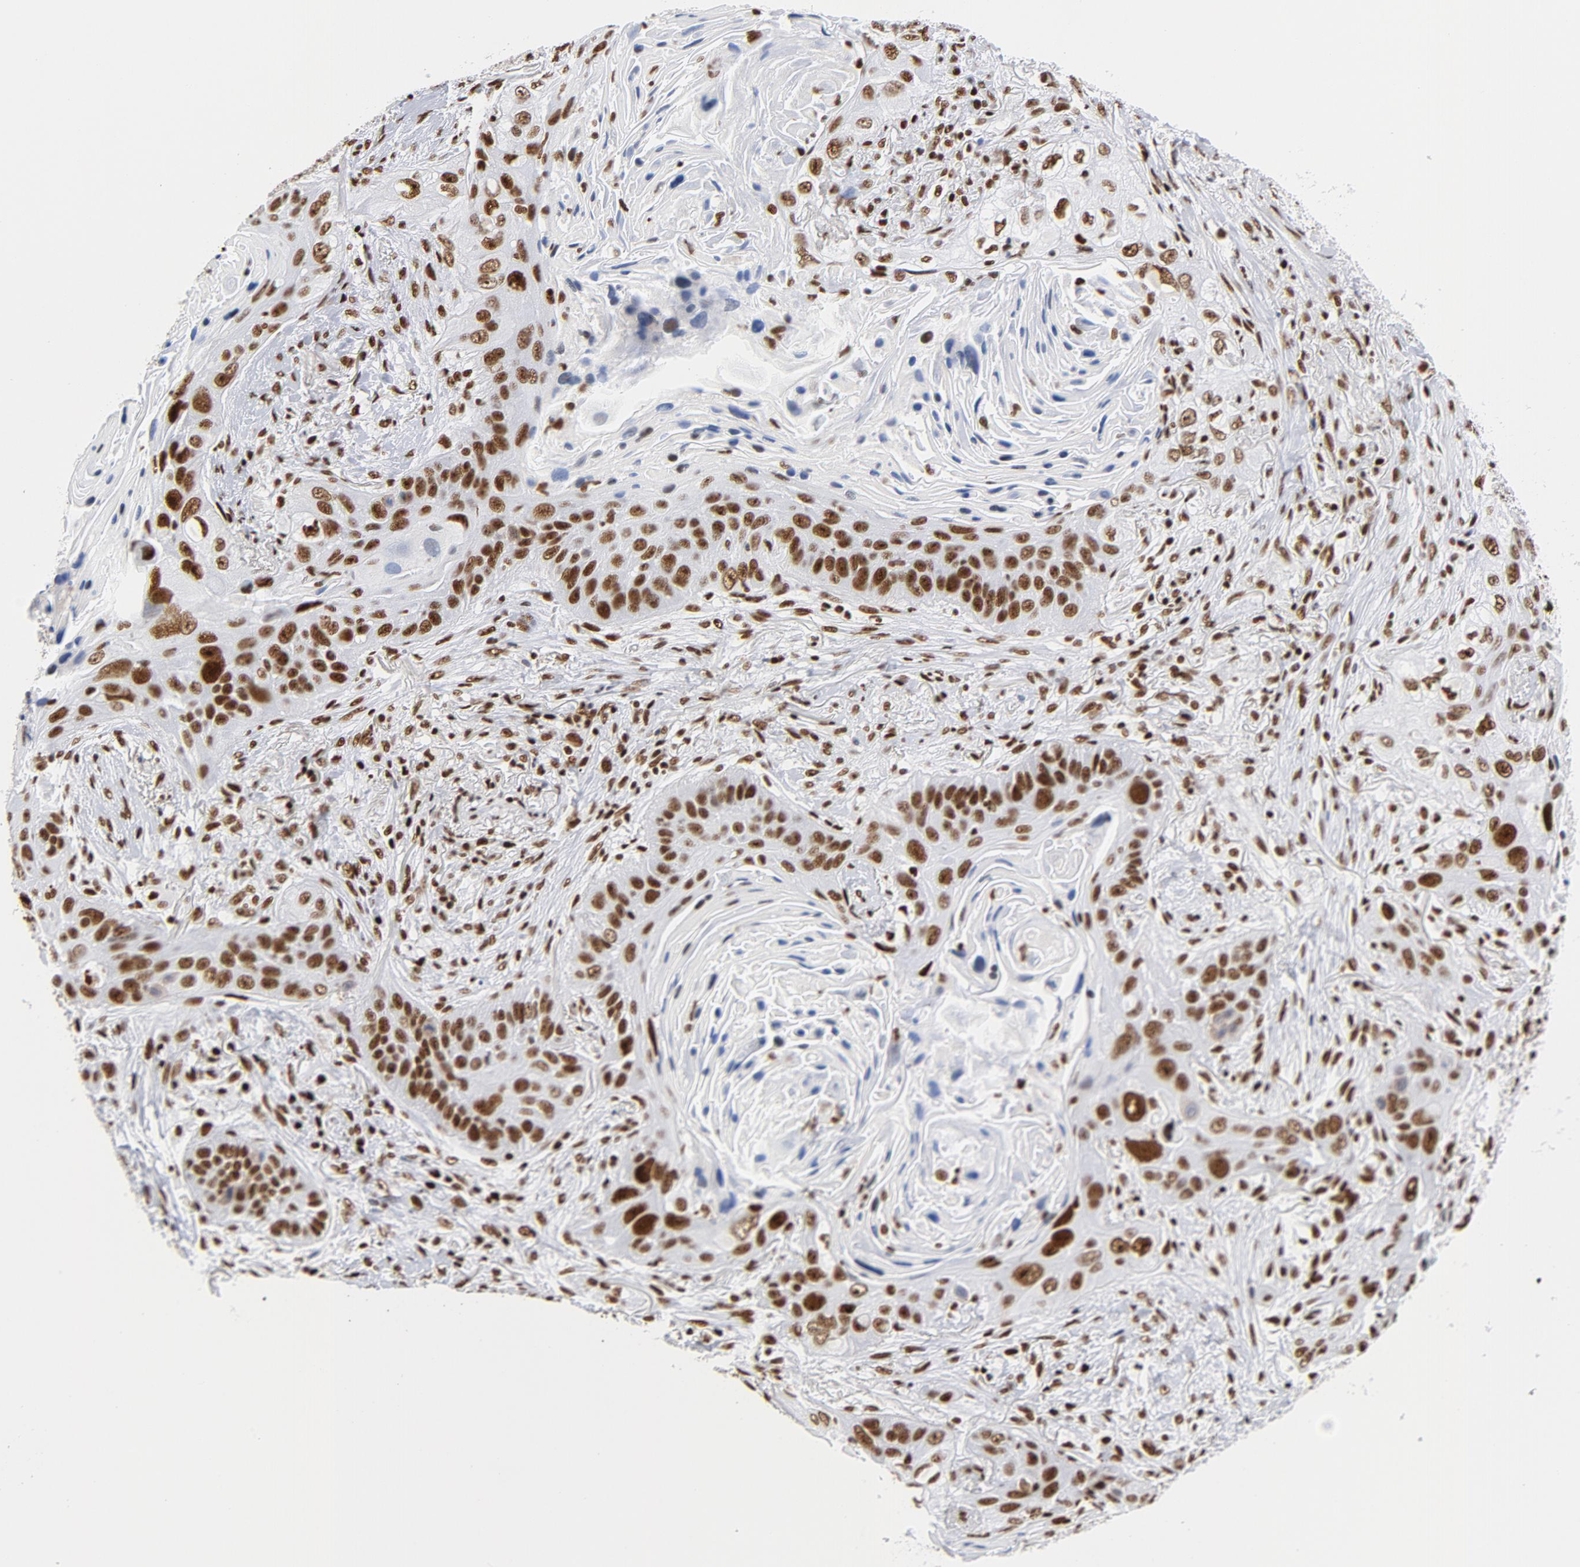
{"staining": {"intensity": "strong", "quantity": ">75%", "location": "nuclear"}, "tissue": "lung cancer", "cell_type": "Tumor cells", "image_type": "cancer", "snomed": [{"axis": "morphology", "description": "Squamous cell carcinoma, NOS"}, {"axis": "topography", "description": "Lung"}], "caption": "High-power microscopy captured an IHC histopathology image of lung cancer, revealing strong nuclear positivity in approximately >75% of tumor cells. The staining was performed using DAB (3,3'-diaminobenzidine) to visualize the protein expression in brown, while the nuclei were stained in blue with hematoxylin (Magnification: 20x).", "gene": "XRCC5", "patient": {"sex": "female", "age": 67}}